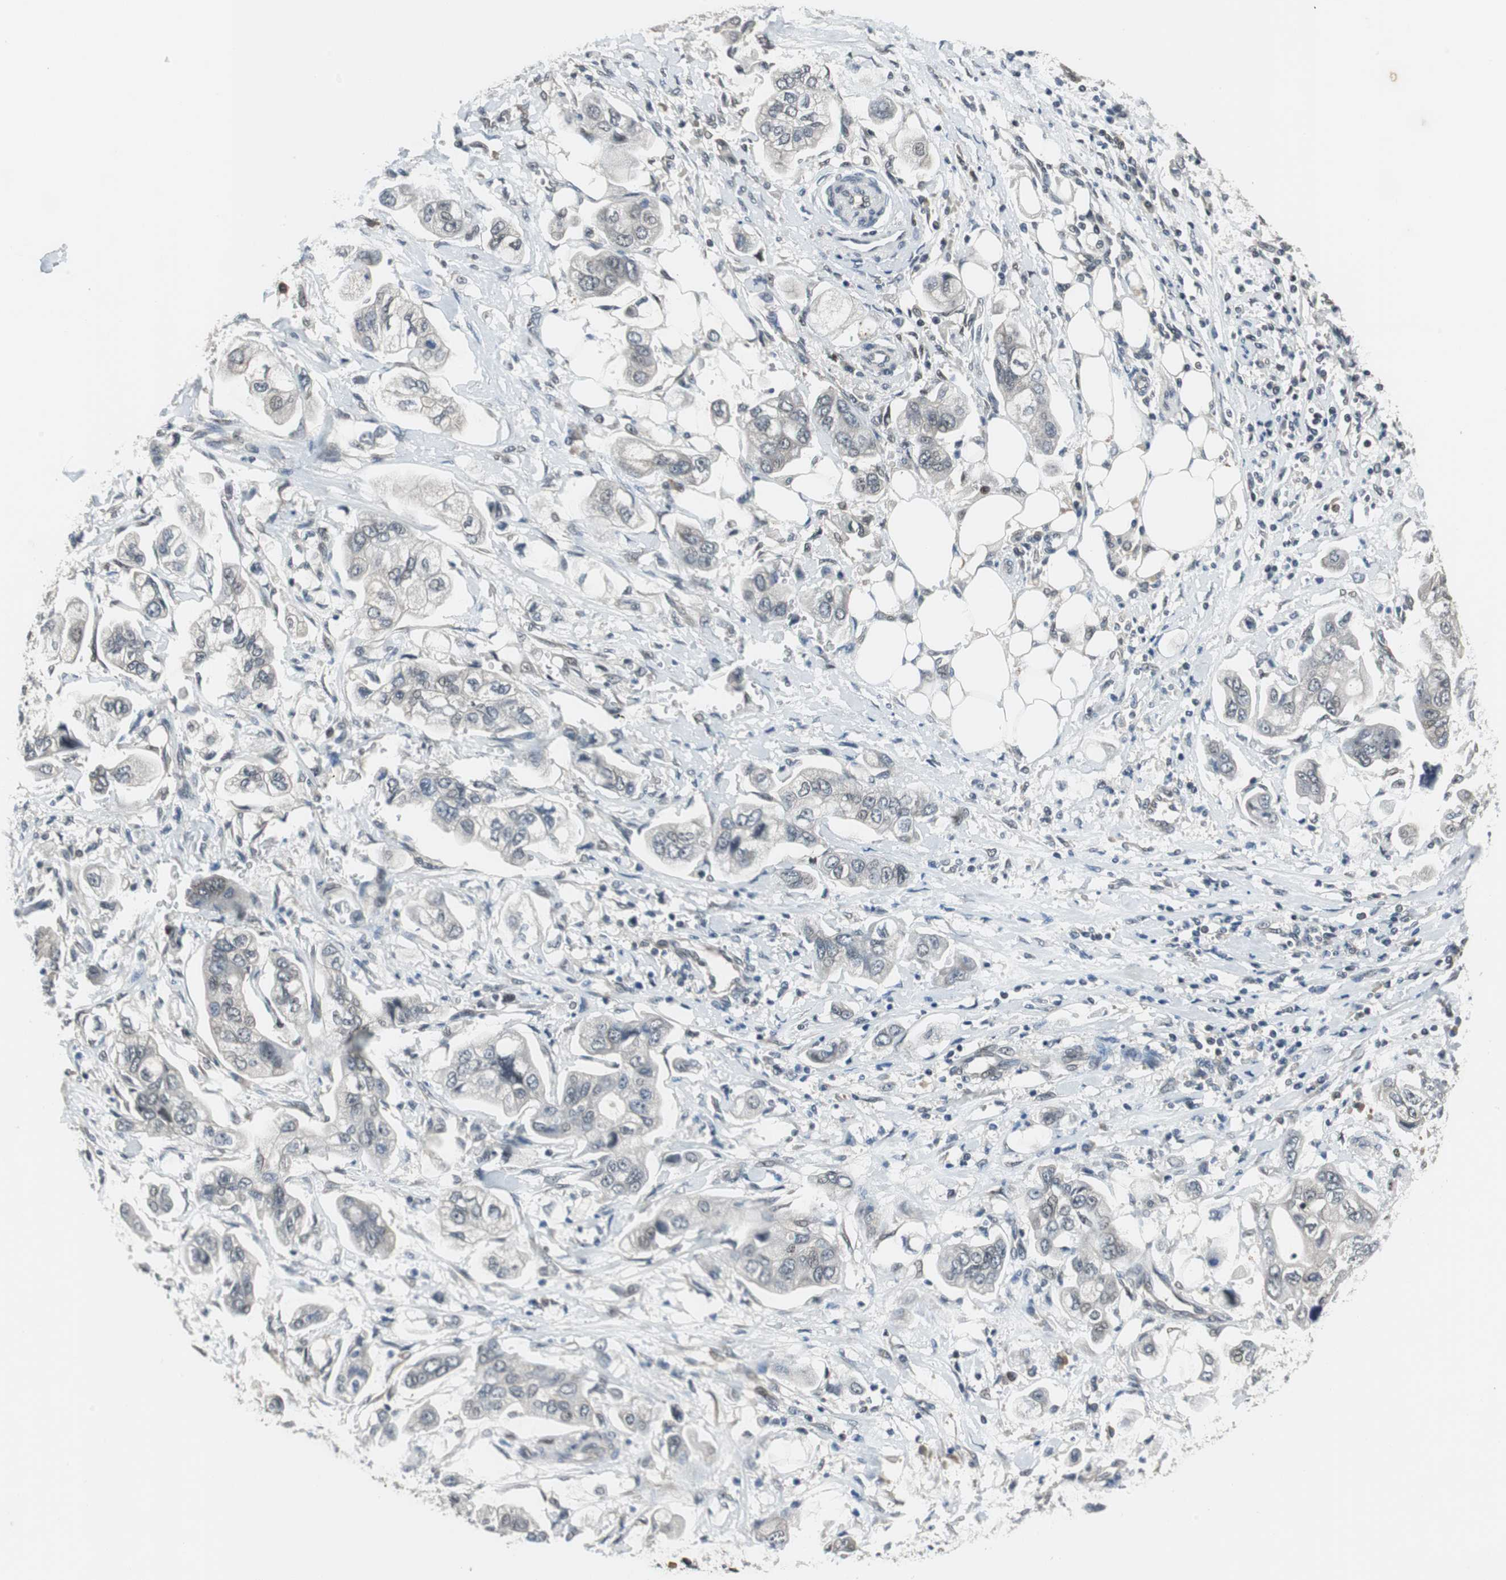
{"staining": {"intensity": "negative", "quantity": "none", "location": "none"}, "tissue": "stomach cancer", "cell_type": "Tumor cells", "image_type": "cancer", "snomed": [{"axis": "morphology", "description": "Adenocarcinoma, NOS"}, {"axis": "topography", "description": "Stomach"}], "caption": "A micrograph of stomach adenocarcinoma stained for a protein shows no brown staining in tumor cells.", "gene": "MAFB", "patient": {"sex": "male", "age": 62}}